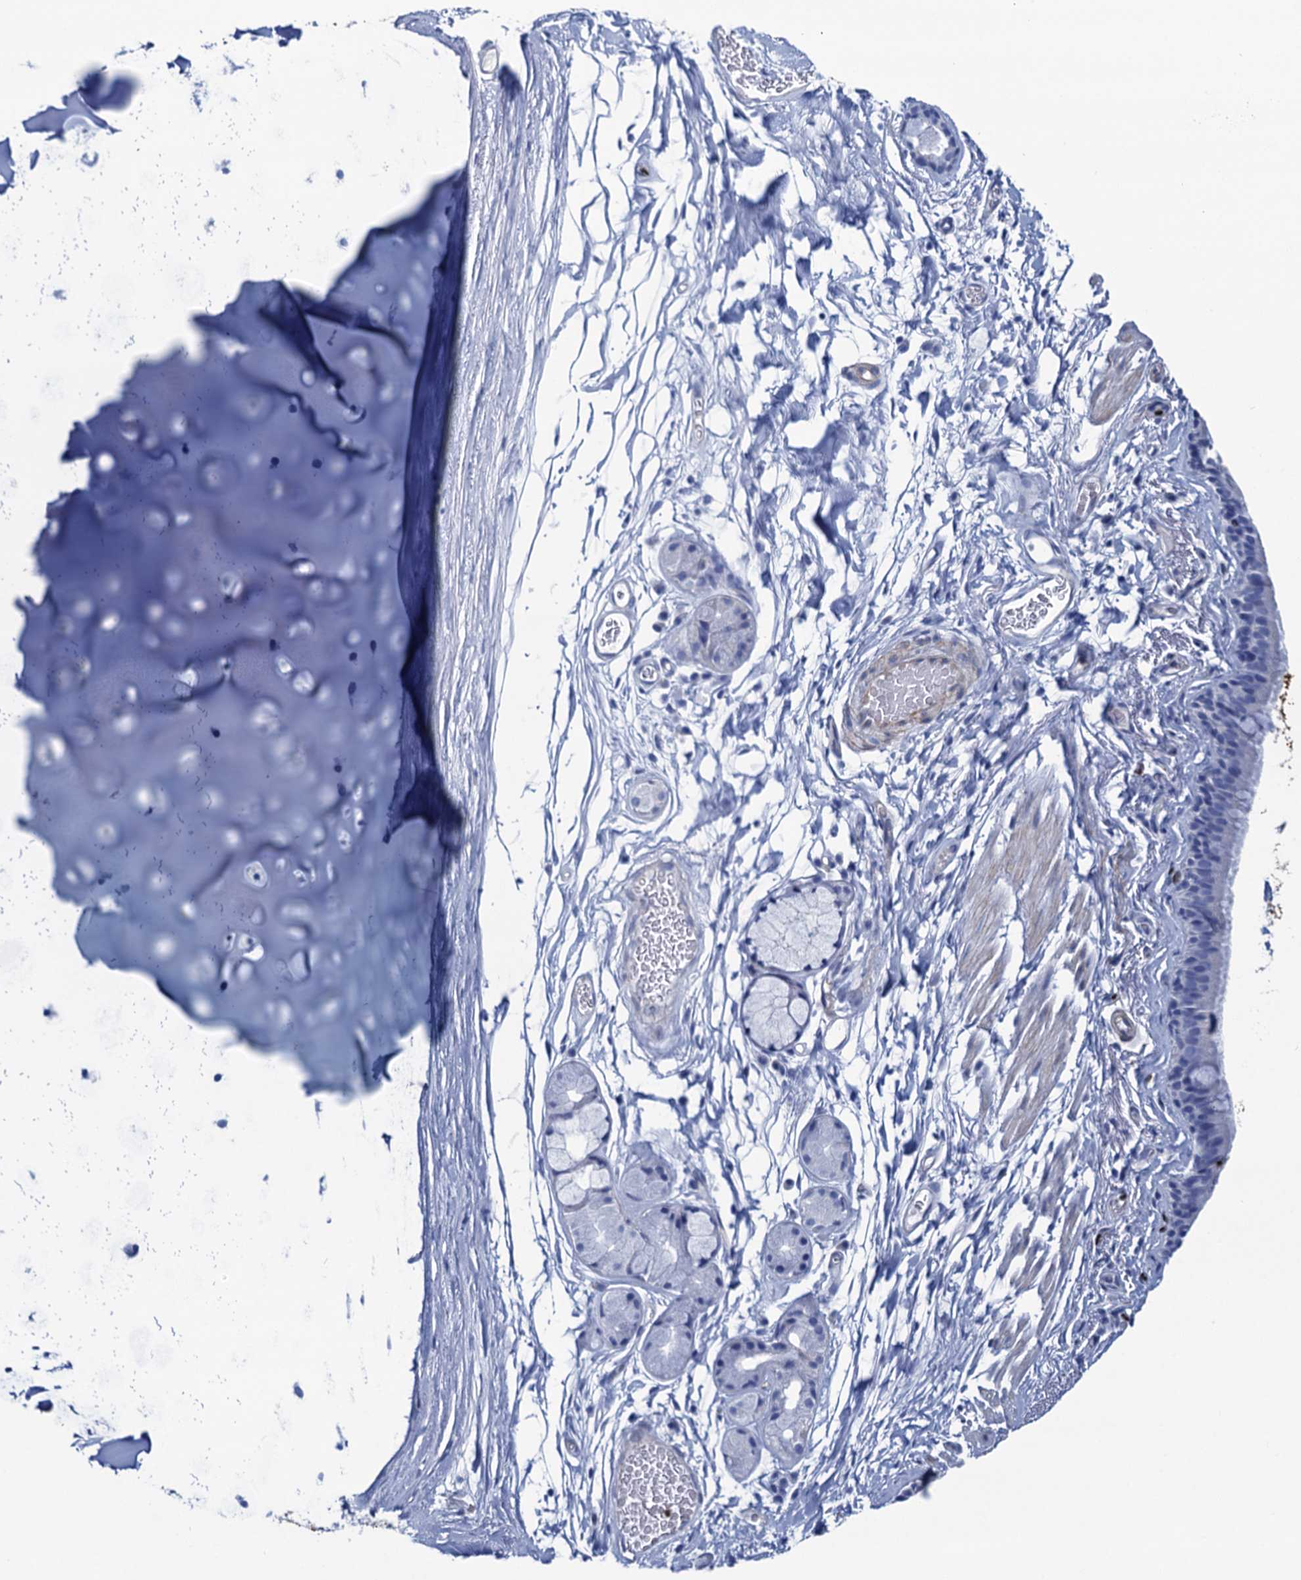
{"staining": {"intensity": "negative", "quantity": "none", "location": "none"}, "tissue": "bronchus", "cell_type": "Respiratory epithelial cells", "image_type": "normal", "snomed": [{"axis": "morphology", "description": "Normal tissue, NOS"}, {"axis": "topography", "description": "Cartilage tissue"}], "caption": "A photomicrograph of bronchus stained for a protein shows no brown staining in respiratory epithelial cells.", "gene": "RHCG", "patient": {"sex": "male", "age": 63}}